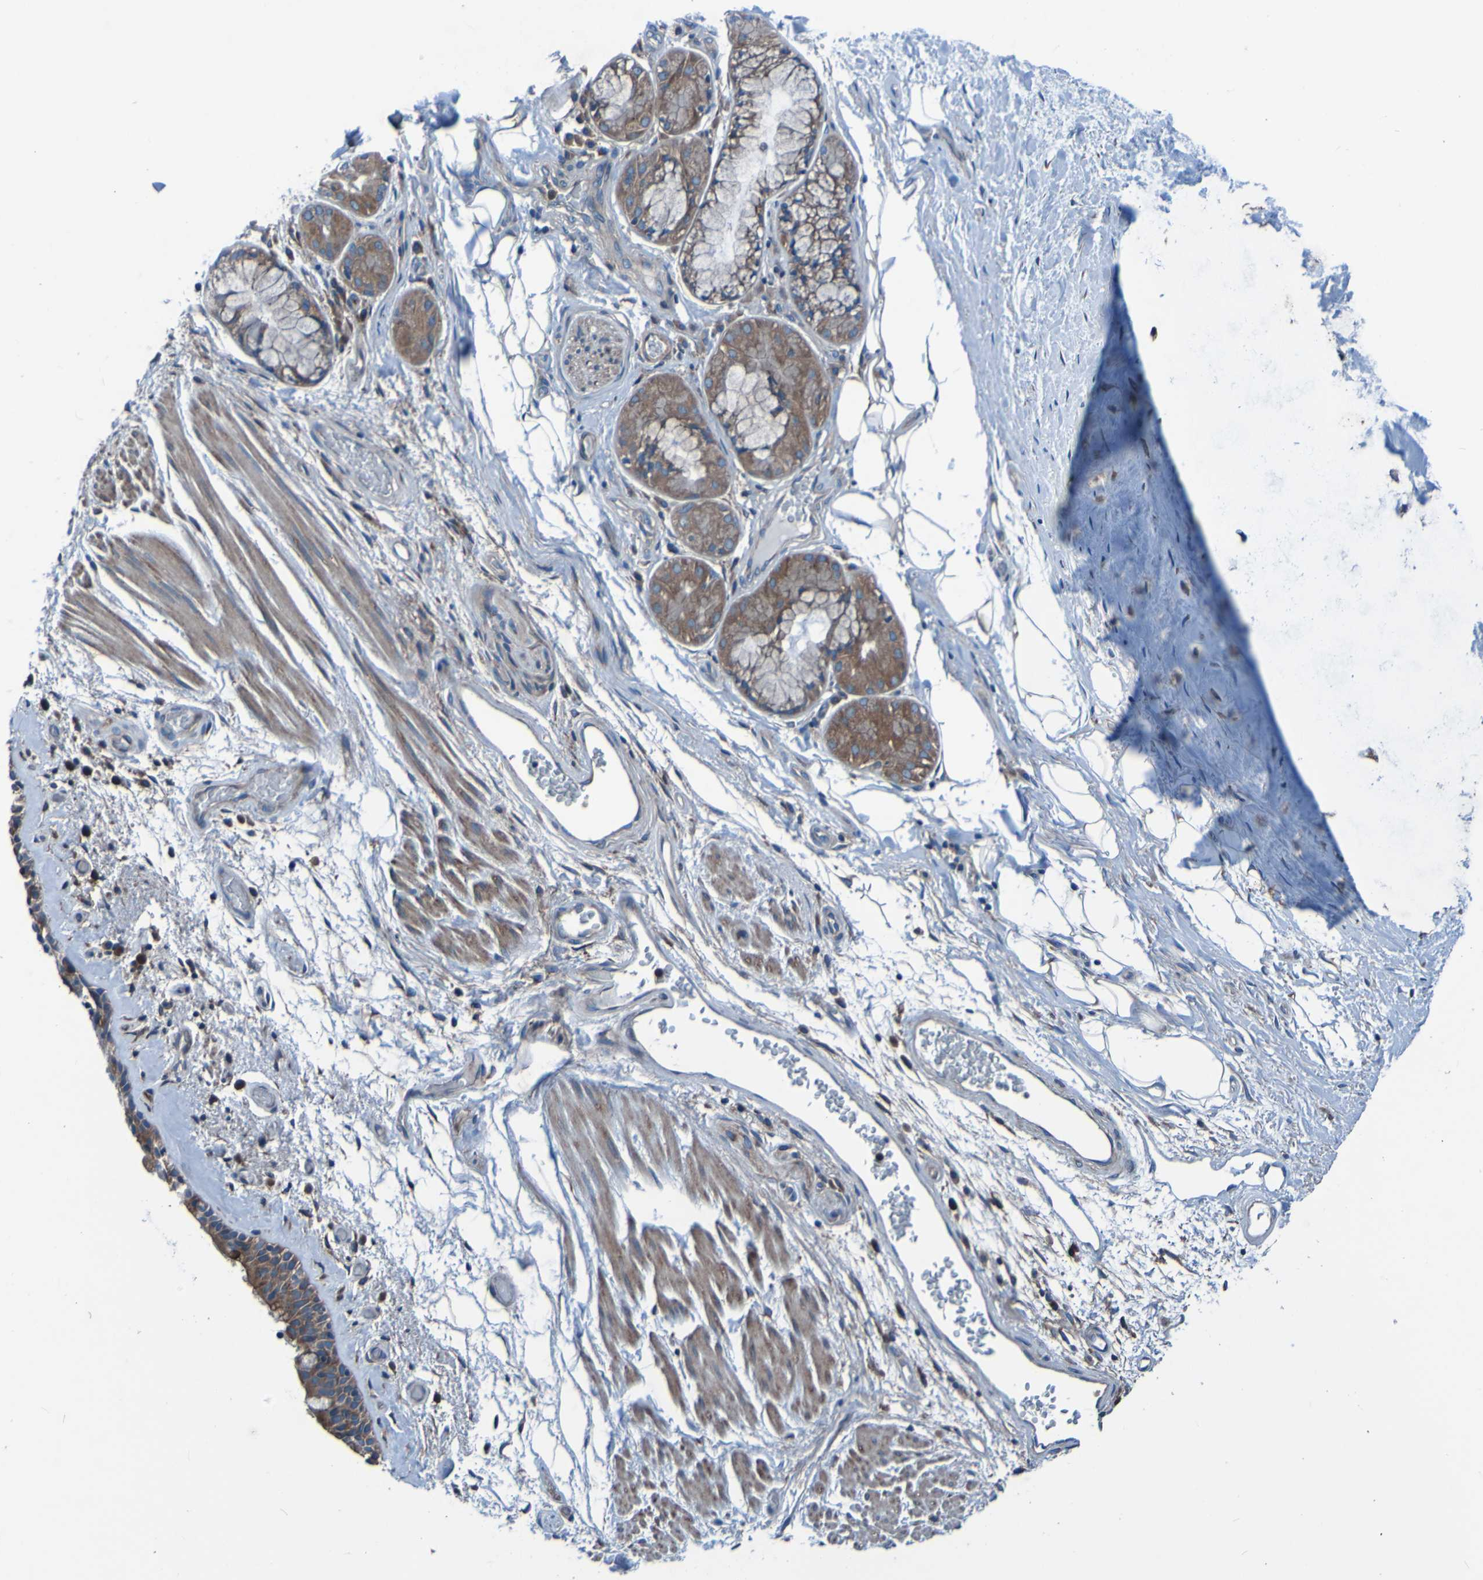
{"staining": {"intensity": "moderate", "quantity": ">75%", "location": "cytoplasmic/membranous"}, "tissue": "bronchus", "cell_type": "Respiratory epithelial cells", "image_type": "normal", "snomed": [{"axis": "morphology", "description": "Normal tissue, NOS"}, {"axis": "morphology", "description": "Adenocarcinoma, NOS"}, {"axis": "topography", "description": "Bronchus"}, {"axis": "topography", "description": "Lung"}], "caption": "Respiratory epithelial cells reveal medium levels of moderate cytoplasmic/membranous staining in approximately >75% of cells in benign human bronchus.", "gene": "RAB5B", "patient": {"sex": "female", "age": 54}}